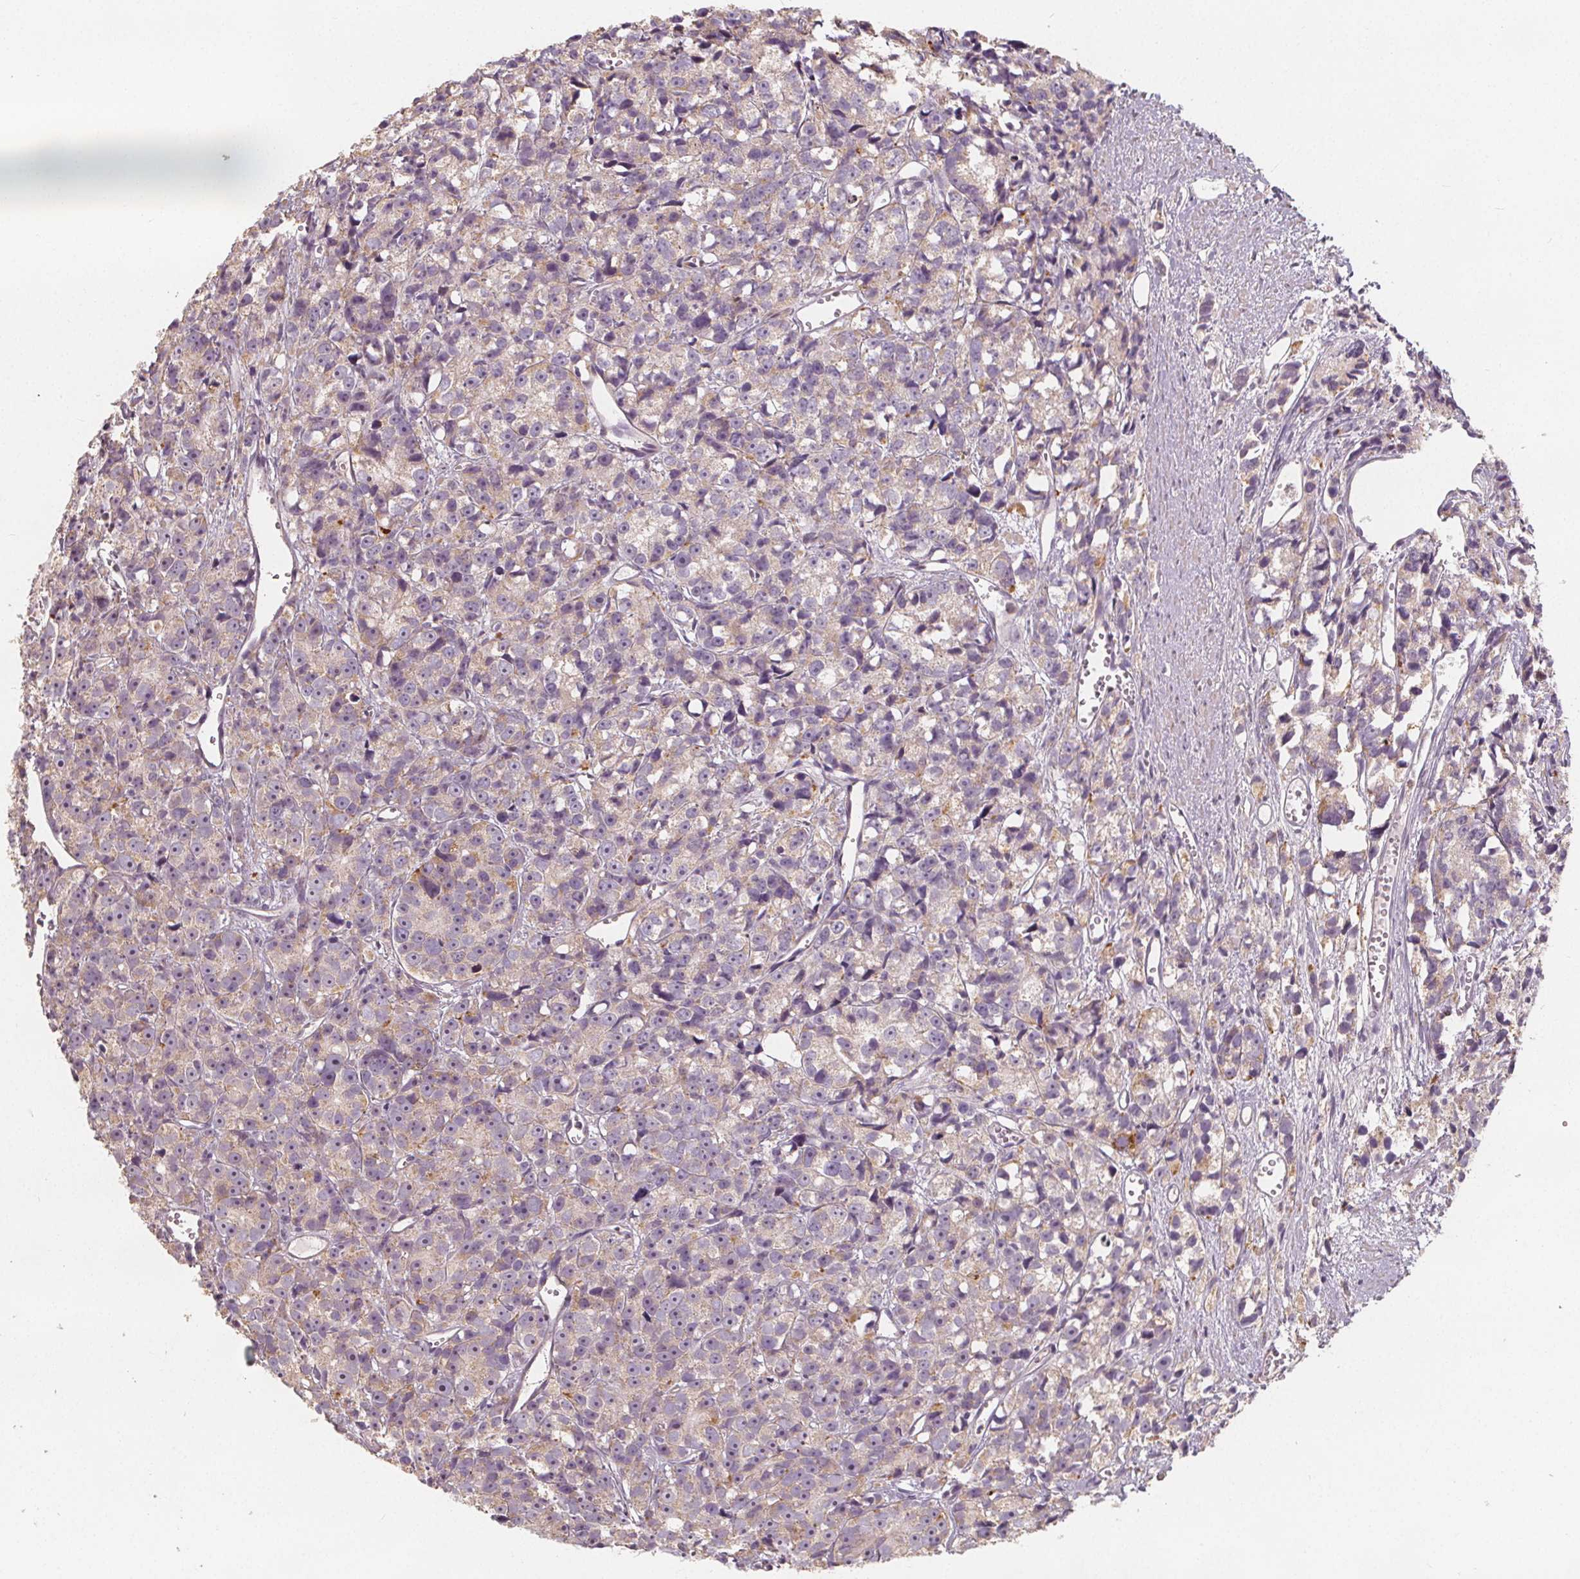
{"staining": {"intensity": "negative", "quantity": "none", "location": "none"}, "tissue": "prostate cancer", "cell_type": "Tumor cells", "image_type": "cancer", "snomed": [{"axis": "morphology", "description": "Adenocarcinoma, High grade"}, {"axis": "topography", "description": "Prostate"}], "caption": "Tumor cells are negative for brown protein staining in prostate cancer. The staining was performed using DAB (3,3'-diaminobenzidine) to visualize the protein expression in brown, while the nuclei were stained in blue with hematoxylin (Magnification: 20x).", "gene": "DRC3", "patient": {"sex": "male", "age": 77}}